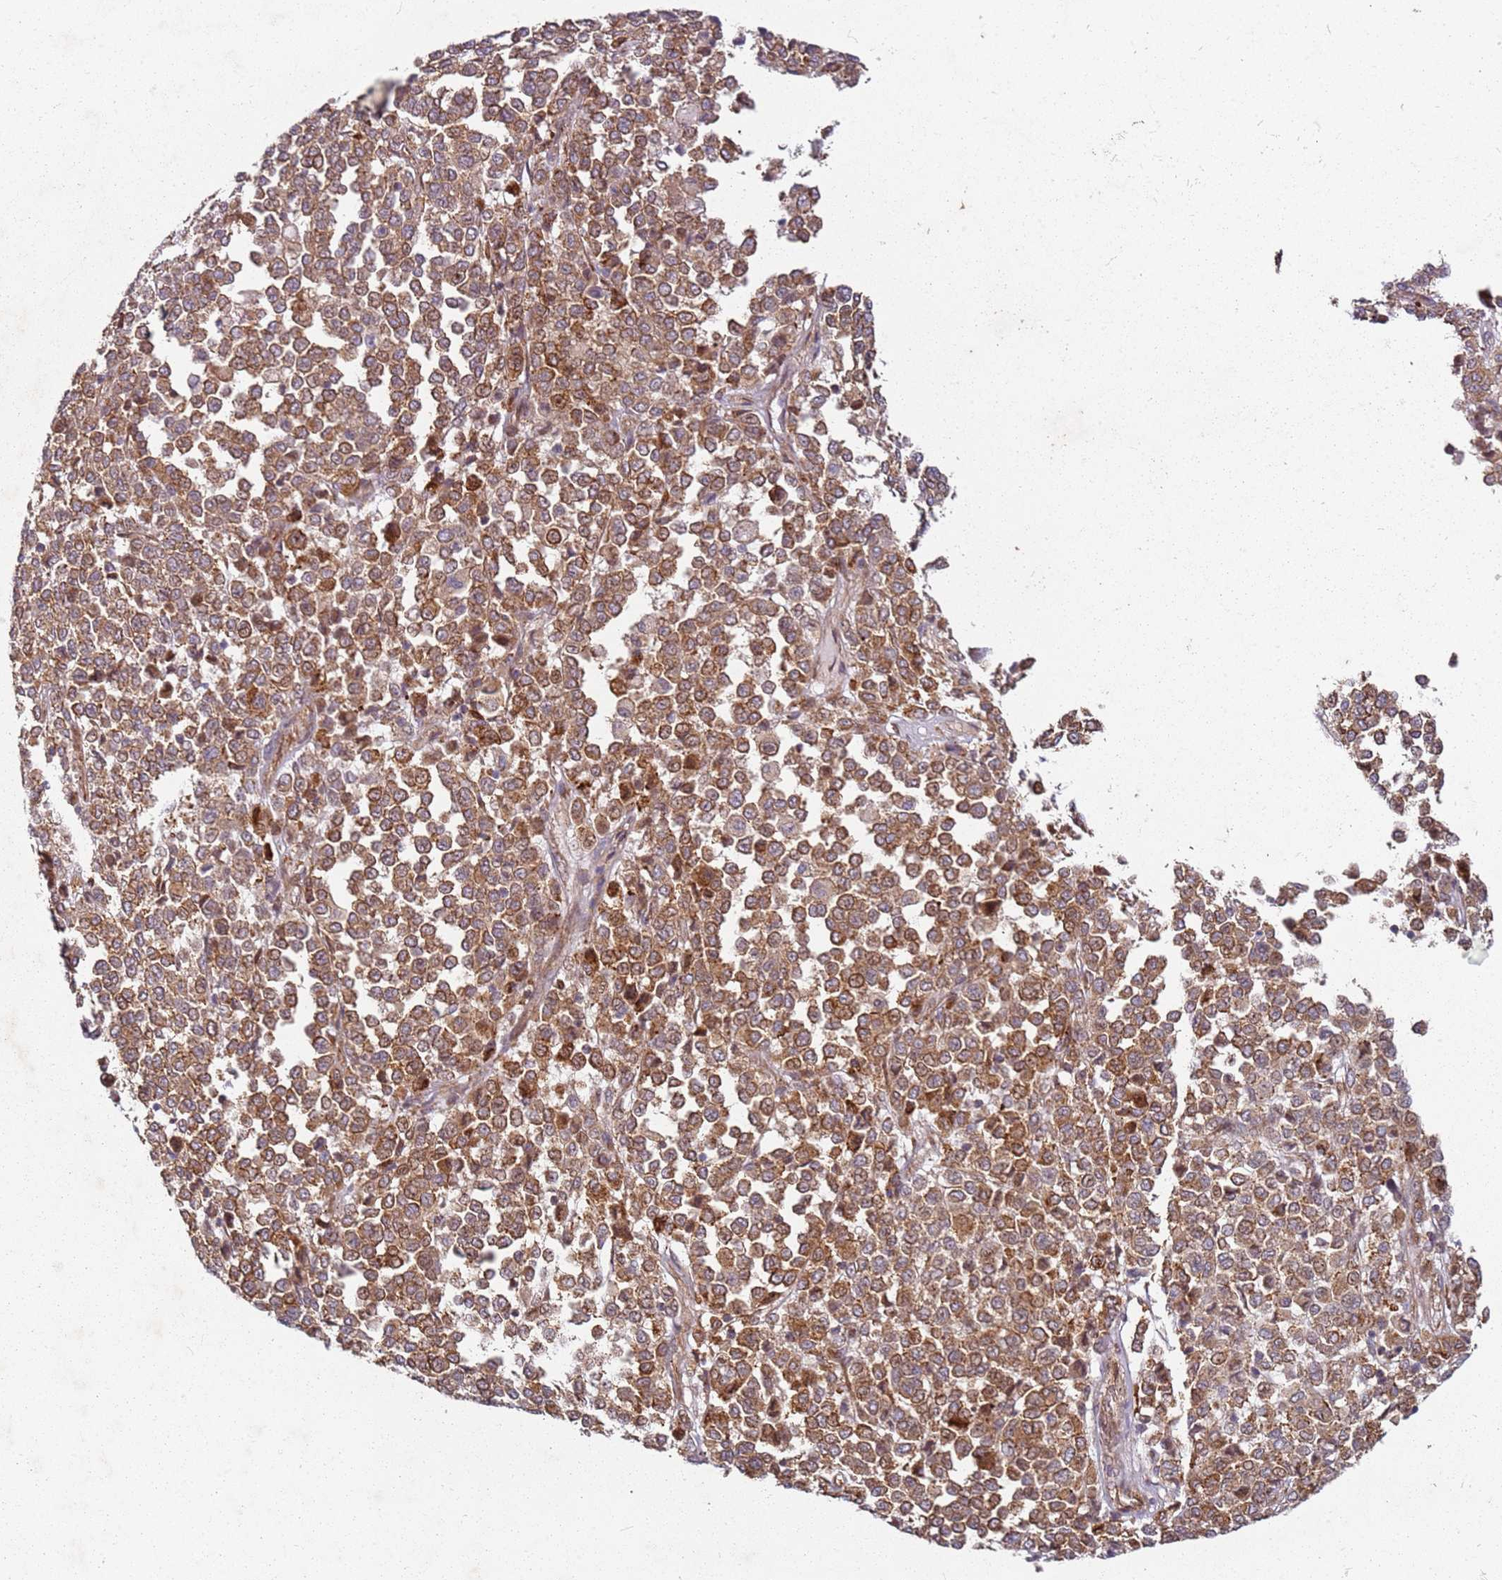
{"staining": {"intensity": "moderate", "quantity": ">75%", "location": "cytoplasmic/membranous"}, "tissue": "melanoma", "cell_type": "Tumor cells", "image_type": "cancer", "snomed": [{"axis": "morphology", "description": "Malignant melanoma, Metastatic site"}, {"axis": "topography", "description": "Pancreas"}], "caption": "A brown stain shows moderate cytoplasmic/membranous positivity of a protein in malignant melanoma (metastatic site) tumor cells. (brown staining indicates protein expression, while blue staining denotes nuclei).", "gene": "C2CD4B", "patient": {"sex": "female", "age": 30}}